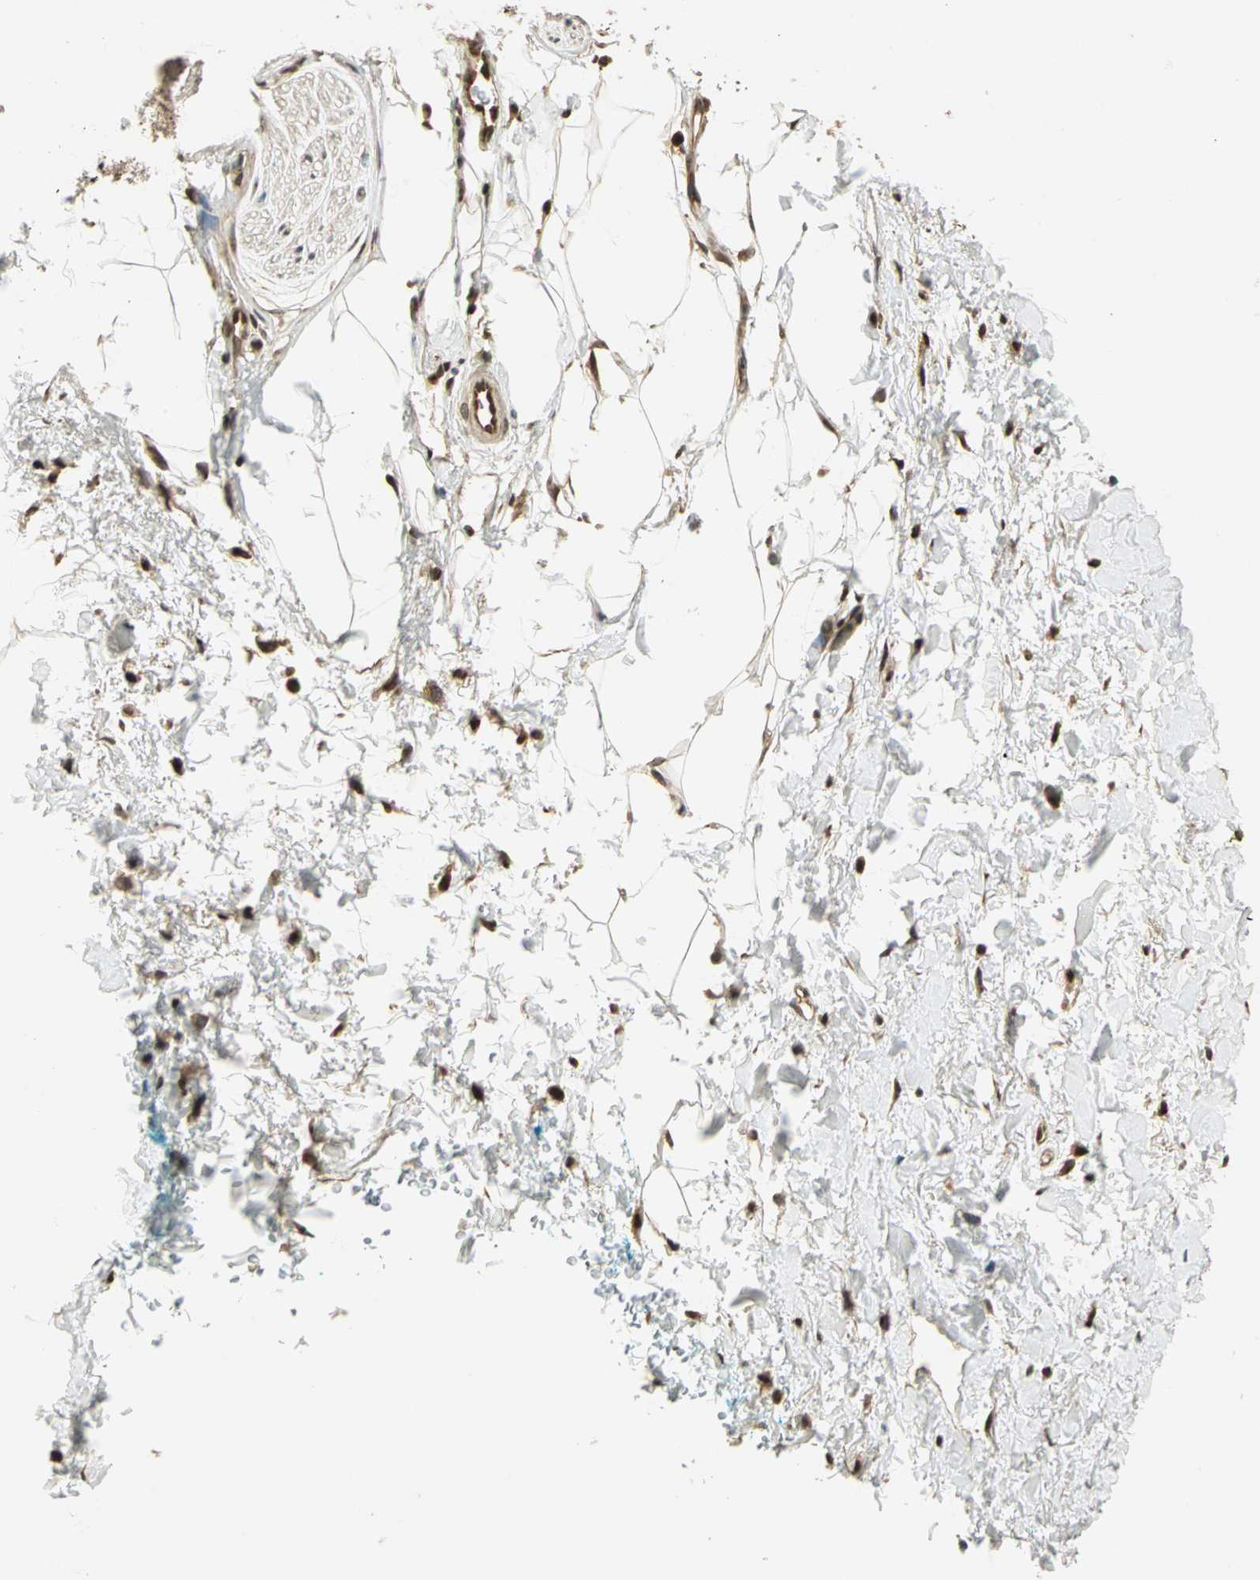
{"staining": {"intensity": "strong", "quantity": ">75%", "location": "cytoplasmic/membranous,nuclear"}, "tissue": "adipose tissue", "cell_type": "Adipocytes", "image_type": "normal", "snomed": [{"axis": "morphology", "description": "Normal tissue, NOS"}, {"axis": "topography", "description": "Soft tissue"}, {"axis": "topography", "description": "Peripheral nerve tissue"}], "caption": "The photomicrograph exhibits immunohistochemical staining of unremarkable adipose tissue. There is strong cytoplasmic/membranous,nuclear expression is present in about >75% of adipocytes.", "gene": "PSMC3", "patient": {"sex": "female", "age": 71}}